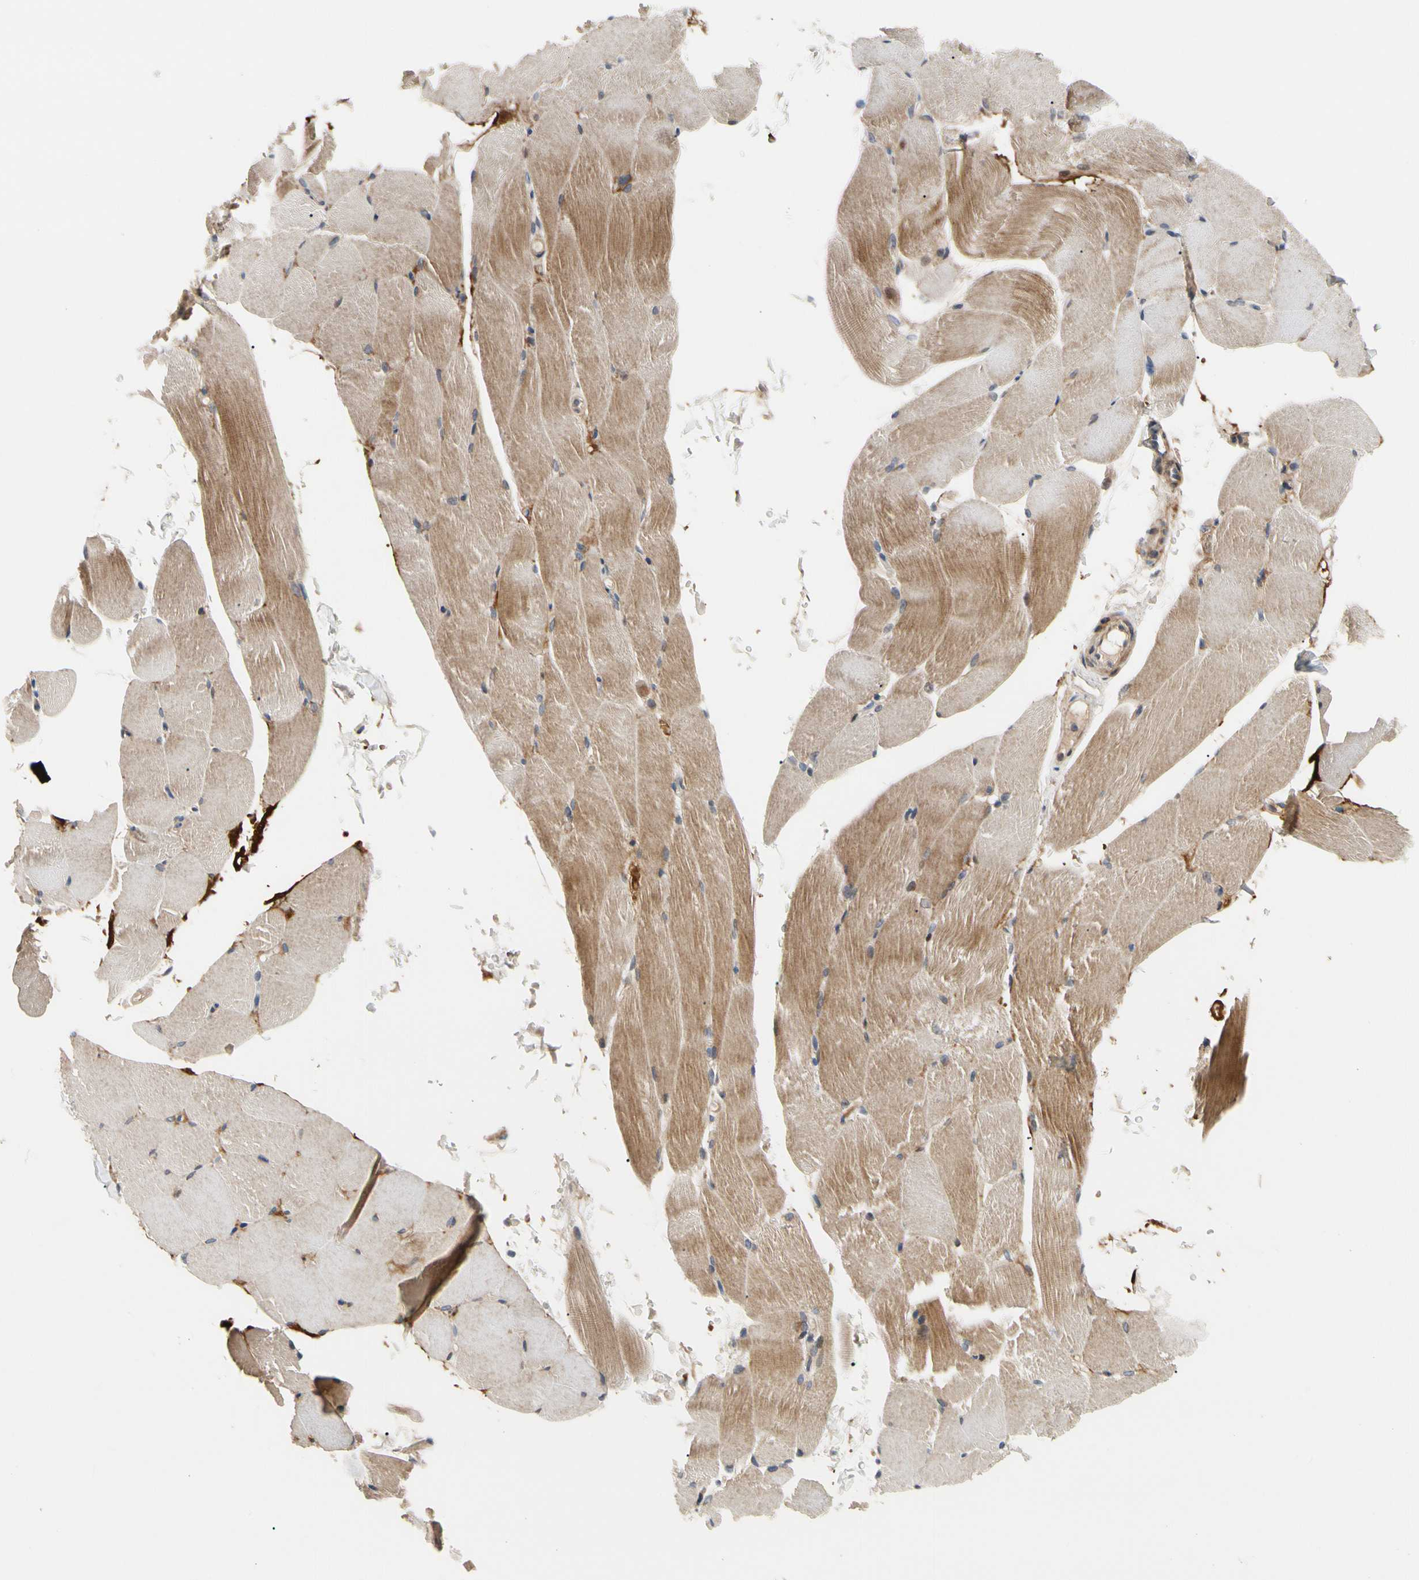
{"staining": {"intensity": "moderate", "quantity": "25%-75%", "location": "cytoplasmic/membranous"}, "tissue": "skeletal muscle", "cell_type": "Myocytes", "image_type": "normal", "snomed": [{"axis": "morphology", "description": "Normal tissue, NOS"}, {"axis": "topography", "description": "Skeletal muscle"}, {"axis": "topography", "description": "Parathyroid gland"}], "caption": "Brown immunohistochemical staining in normal human skeletal muscle exhibits moderate cytoplasmic/membranous expression in about 25%-75% of myocytes. (Stains: DAB (3,3'-diaminobenzidine) in brown, nuclei in blue, Microscopy: brightfield microscopy at high magnification).", "gene": "HMGCR", "patient": {"sex": "female", "age": 37}}